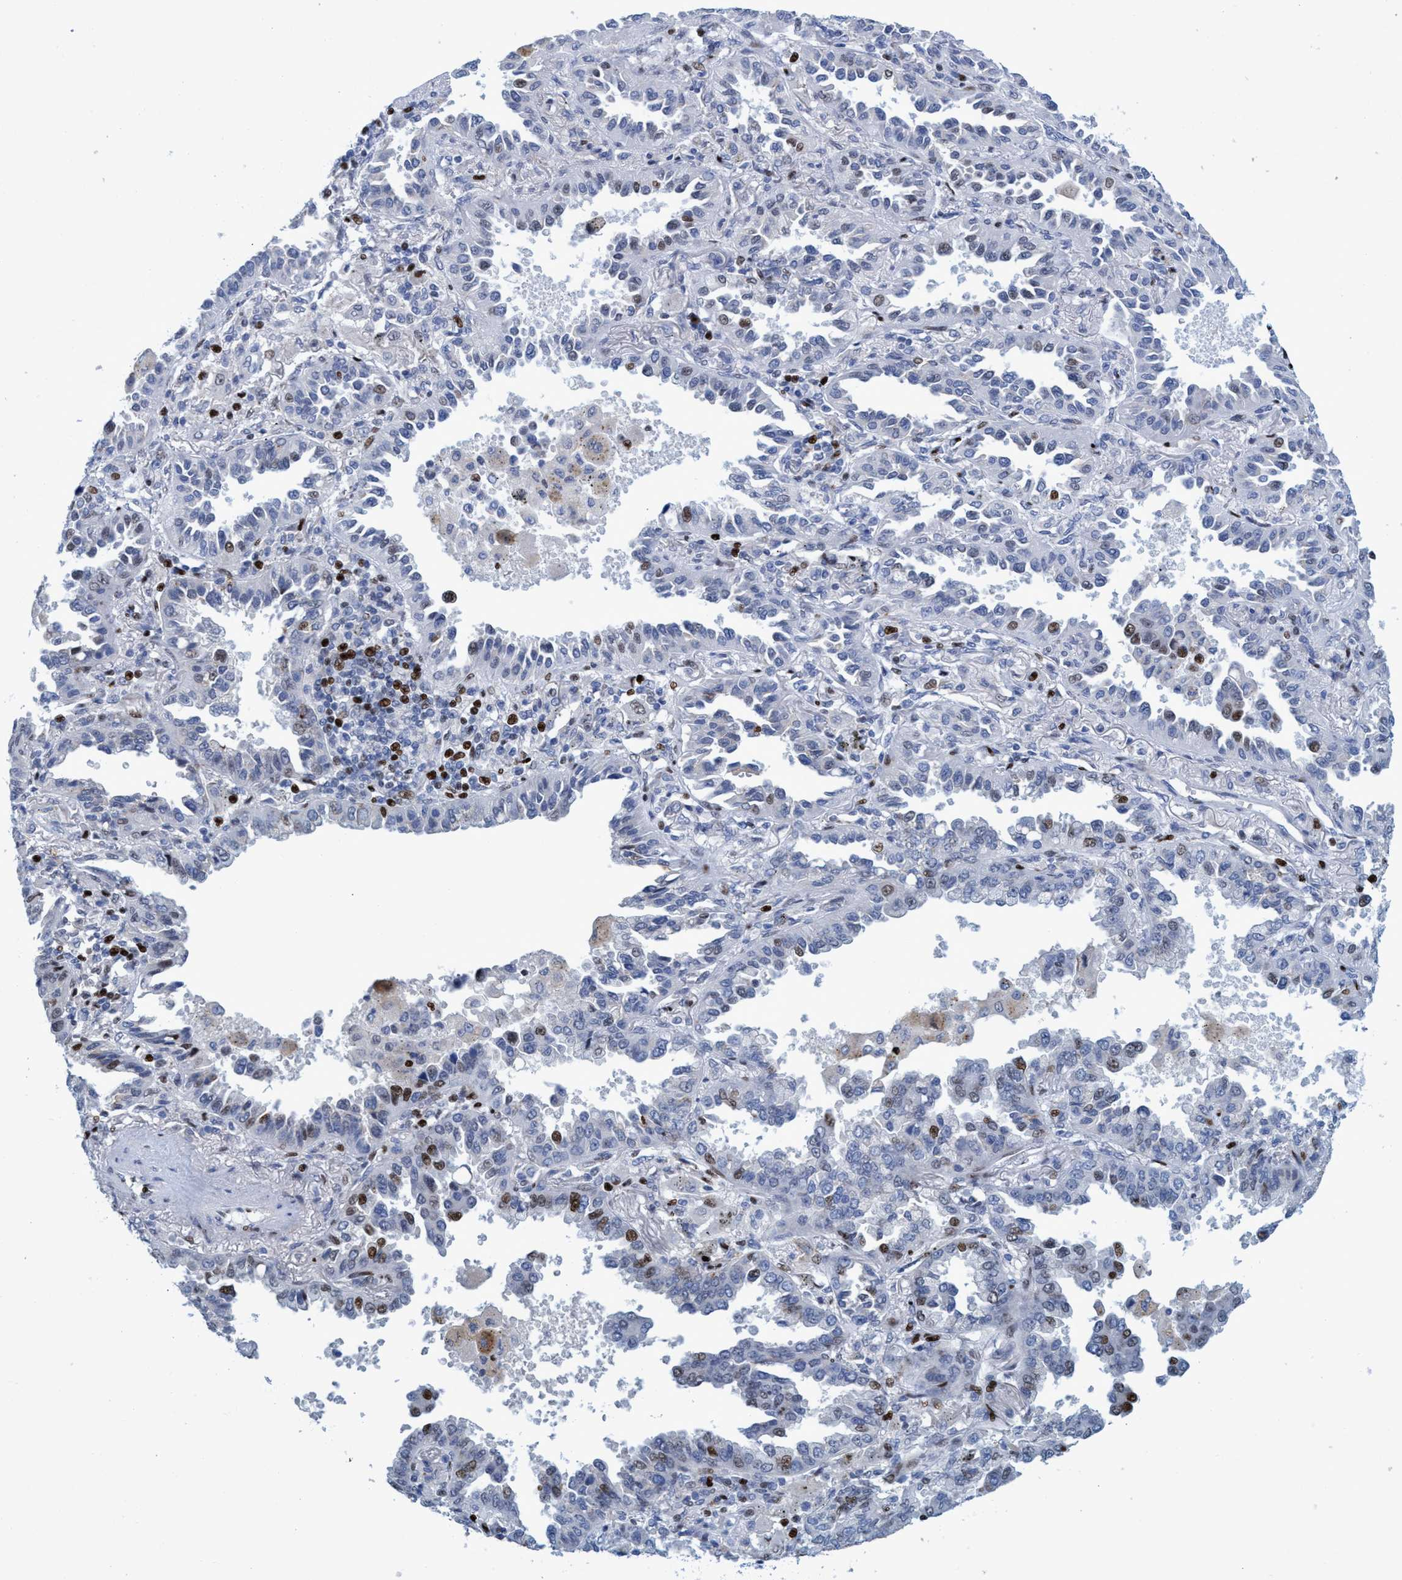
{"staining": {"intensity": "moderate", "quantity": "<25%", "location": "nuclear"}, "tissue": "lung cancer", "cell_type": "Tumor cells", "image_type": "cancer", "snomed": [{"axis": "morphology", "description": "Normal tissue, NOS"}, {"axis": "morphology", "description": "Adenocarcinoma, NOS"}, {"axis": "topography", "description": "Lung"}], "caption": "IHC (DAB (3,3'-diaminobenzidine)) staining of human lung adenocarcinoma demonstrates moderate nuclear protein staining in approximately <25% of tumor cells.", "gene": "R3HCC1", "patient": {"sex": "male", "age": 59}}